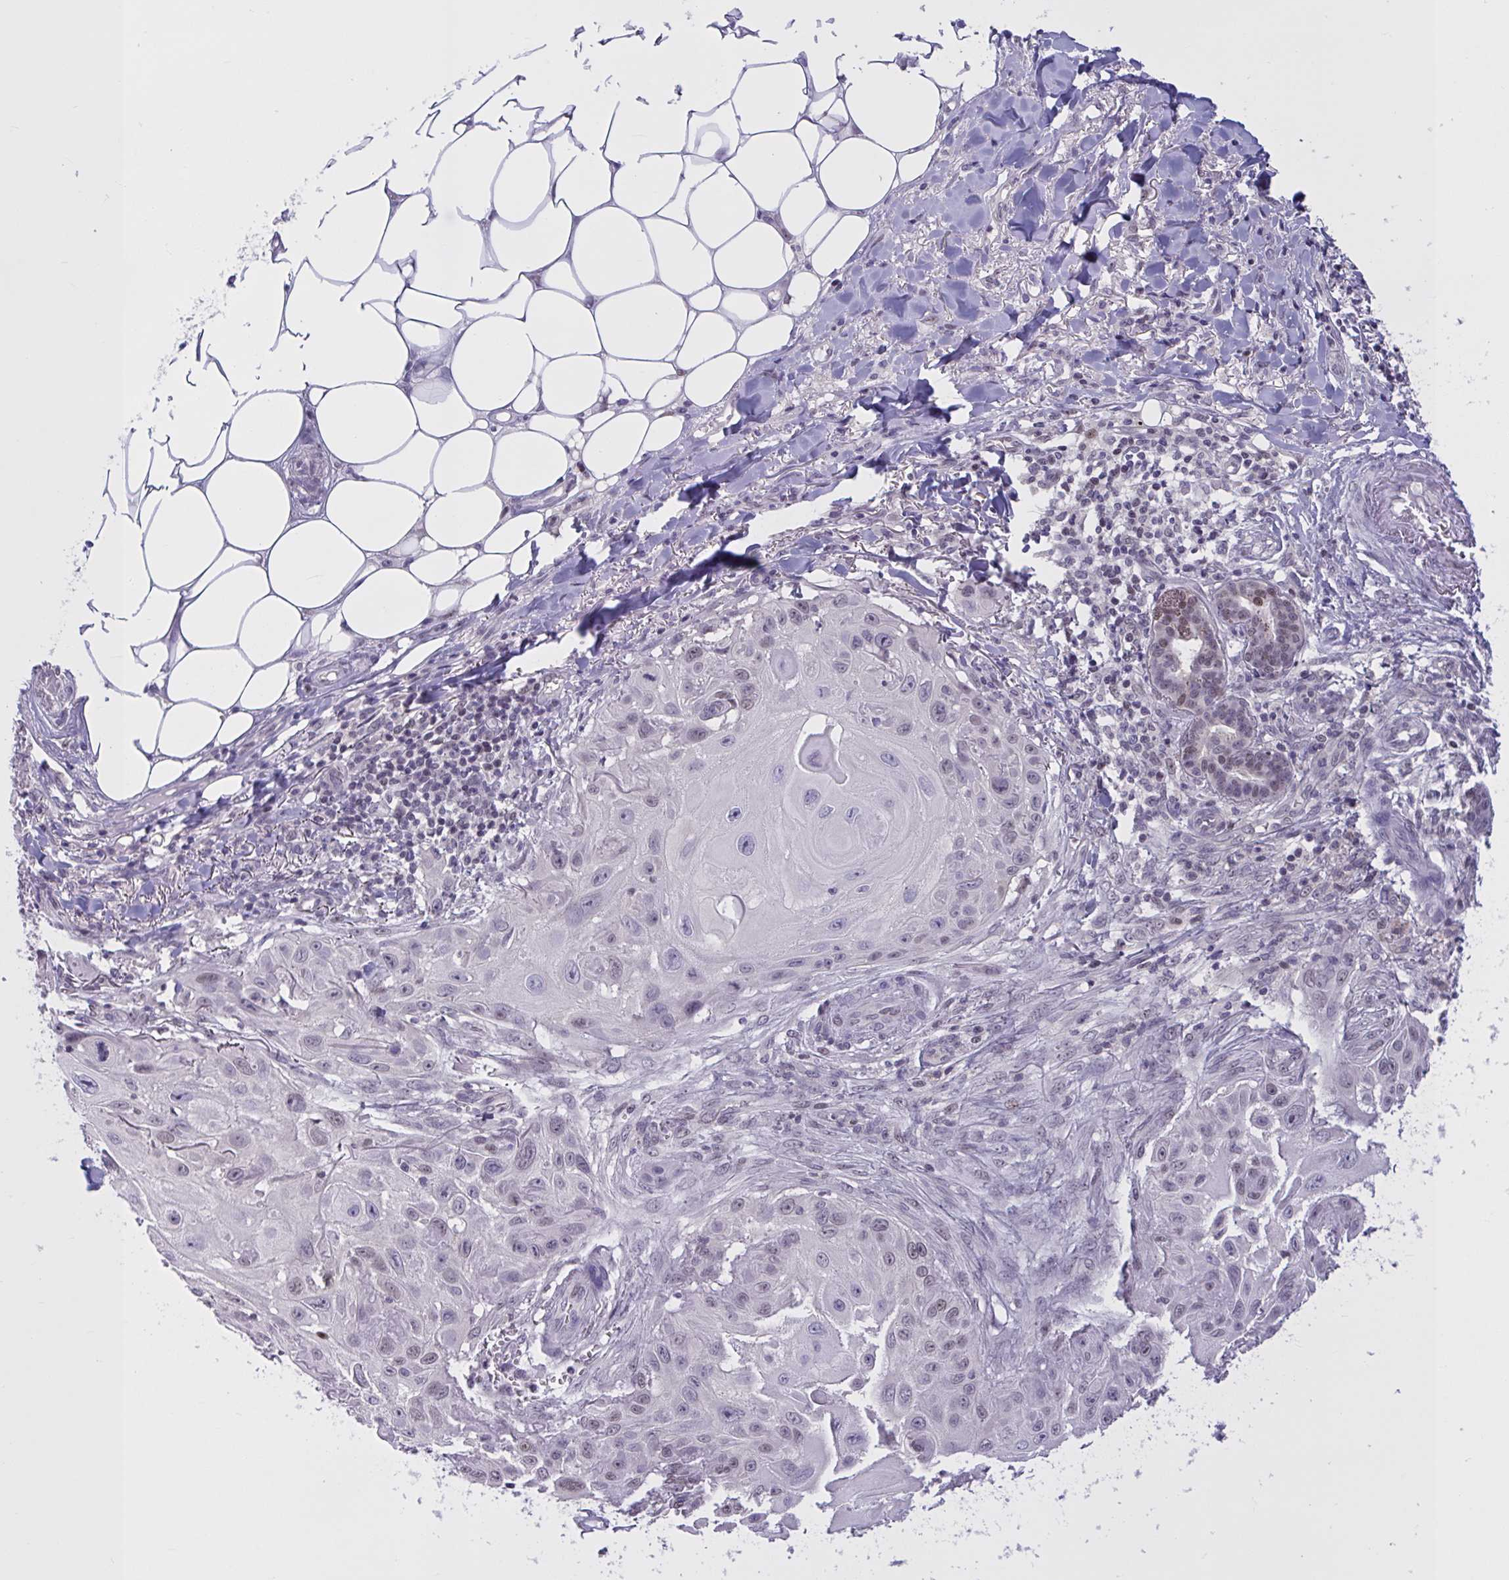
{"staining": {"intensity": "negative", "quantity": "none", "location": "none"}, "tissue": "skin cancer", "cell_type": "Tumor cells", "image_type": "cancer", "snomed": [{"axis": "morphology", "description": "Squamous cell carcinoma, NOS"}, {"axis": "topography", "description": "Skin"}], "caption": "Immunohistochemical staining of skin squamous cell carcinoma exhibits no significant staining in tumor cells. (DAB (3,3'-diaminobenzidine) immunohistochemistry visualized using brightfield microscopy, high magnification).", "gene": "RBL1", "patient": {"sex": "female", "age": 91}}